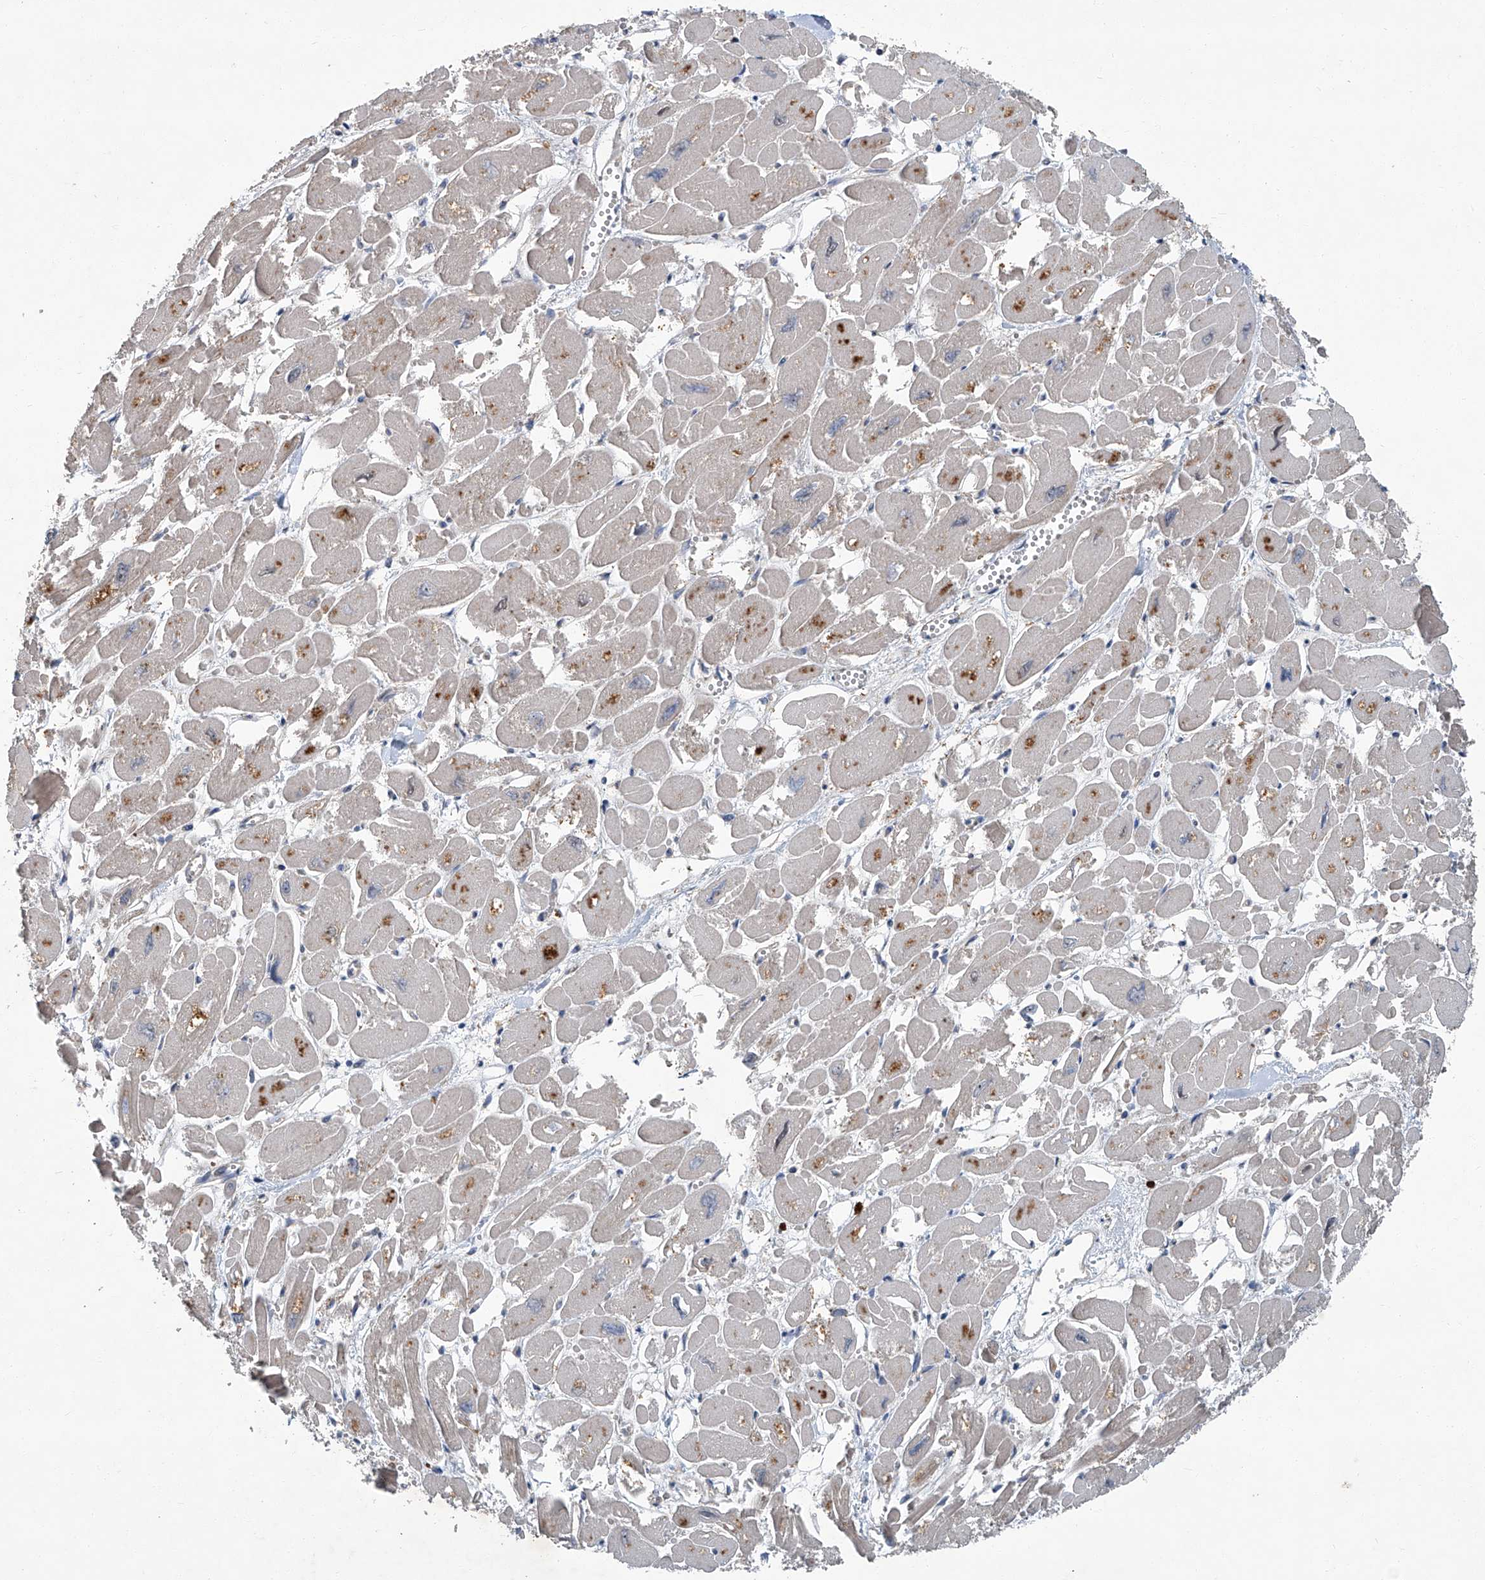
{"staining": {"intensity": "weak", "quantity": "25%-75%", "location": "cytoplasmic/membranous"}, "tissue": "heart muscle", "cell_type": "Cardiomyocytes", "image_type": "normal", "snomed": [{"axis": "morphology", "description": "Normal tissue, NOS"}, {"axis": "topography", "description": "Heart"}], "caption": "Weak cytoplasmic/membranous expression is seen in about 25%-75% of cardiomyocytes in unremarkable heart muscle. (Brightfield microscopy of DAB IHC at high magnification).", "gene": "ANKRD34A", "patient": {"sex": "male", "age": 54}}